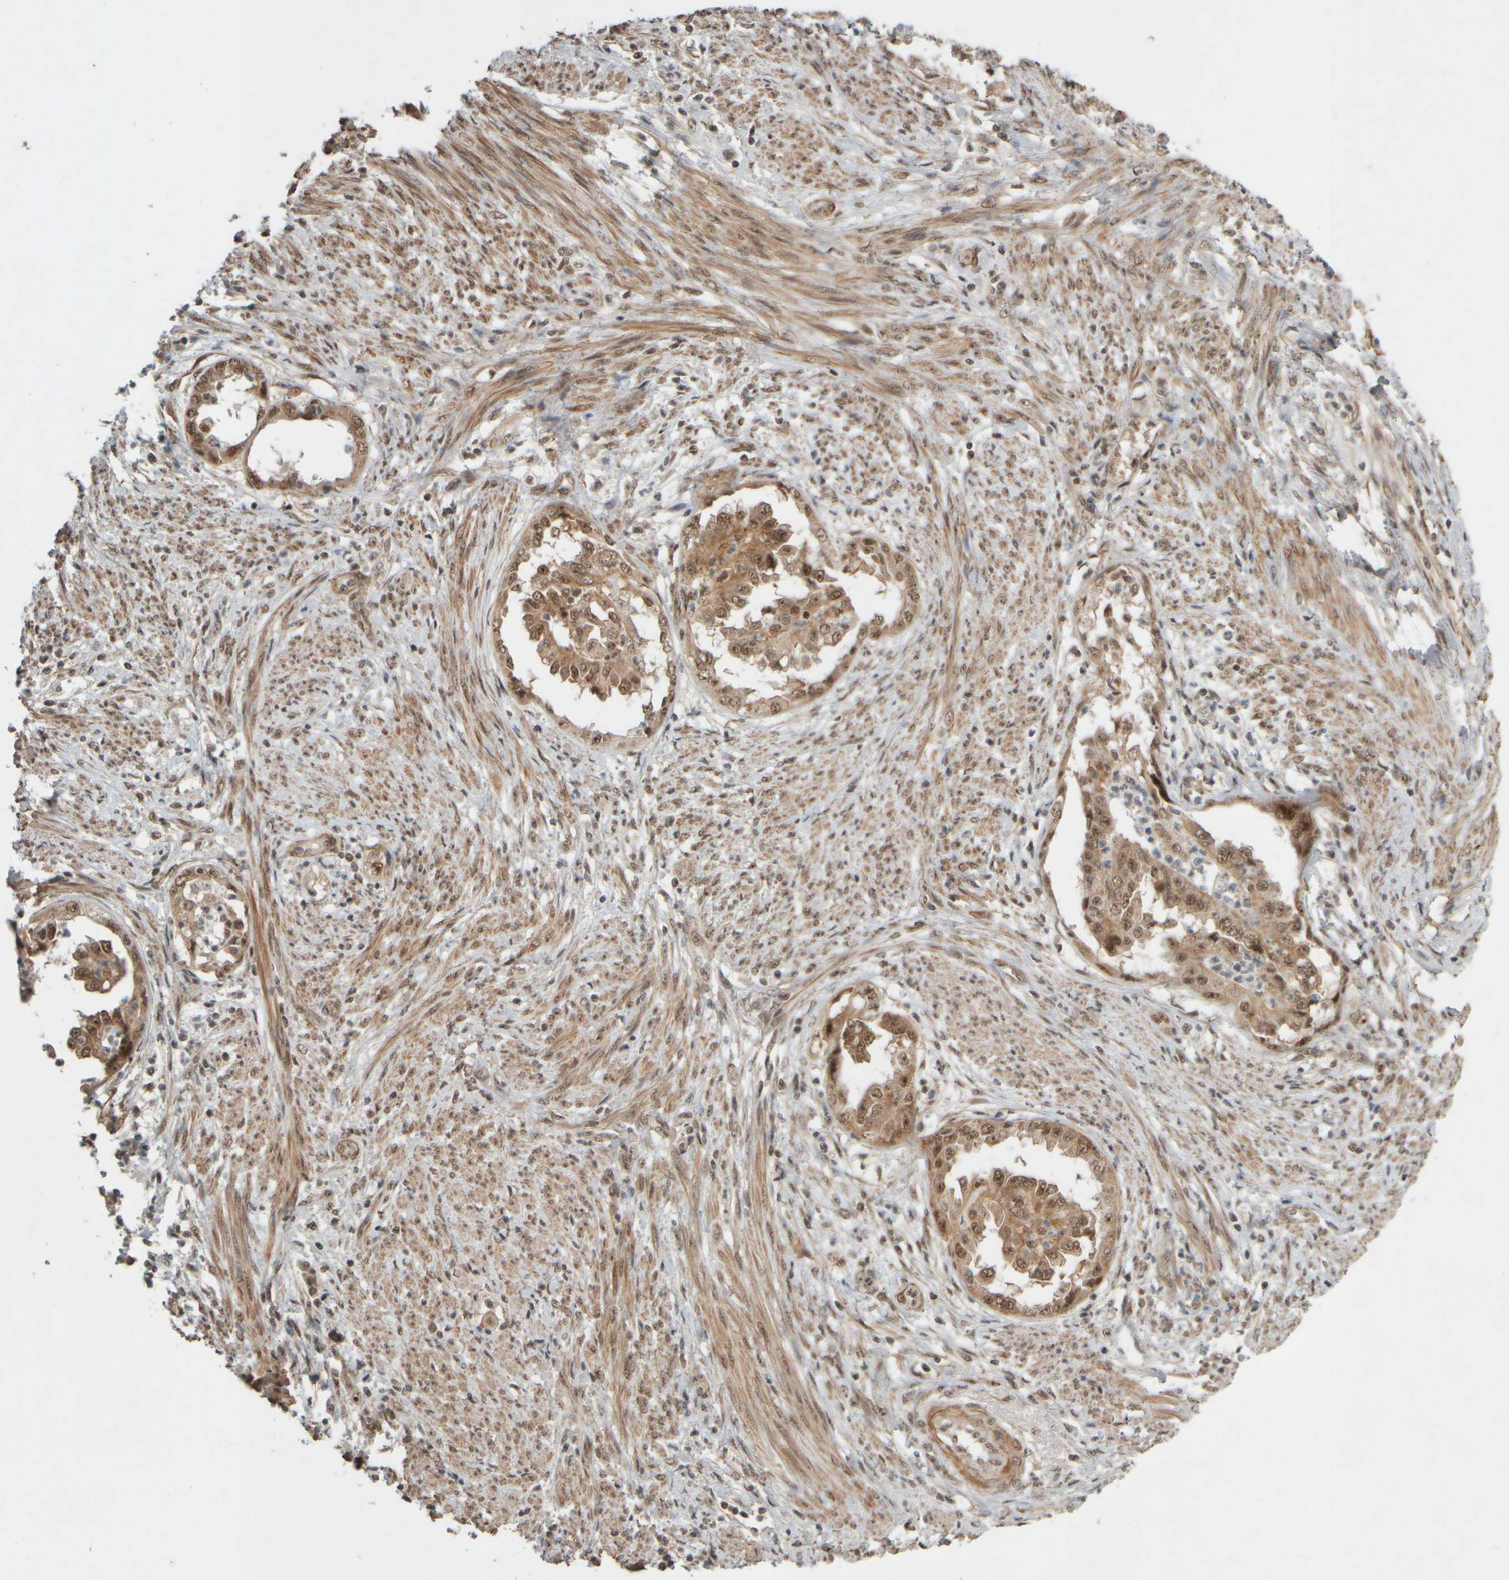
{"staining": {"intensity": "moderate", "quantity": ">75%", "location": "cytoplasmic/membranous,nuclear"}, "tissue": "endometrial cancer", "cell_type": "Tumor cells", "image_type": "cancer", "snomed": [{"axis": "morphology", "description": "Adenocarcinoma, NOS"}, {"axis": "topography", "description": "Endometrium"}], "caption": "Immunohistochemistry micrograph of human endometrial cancer stained for a protein (brown), which exhibits medium levels of moderate cytoplasmic/membranous and nuclear expression in about >75% of tumor cells.", "gene": "SYNRG", "patient": {"sex": "female", "age": 85}}